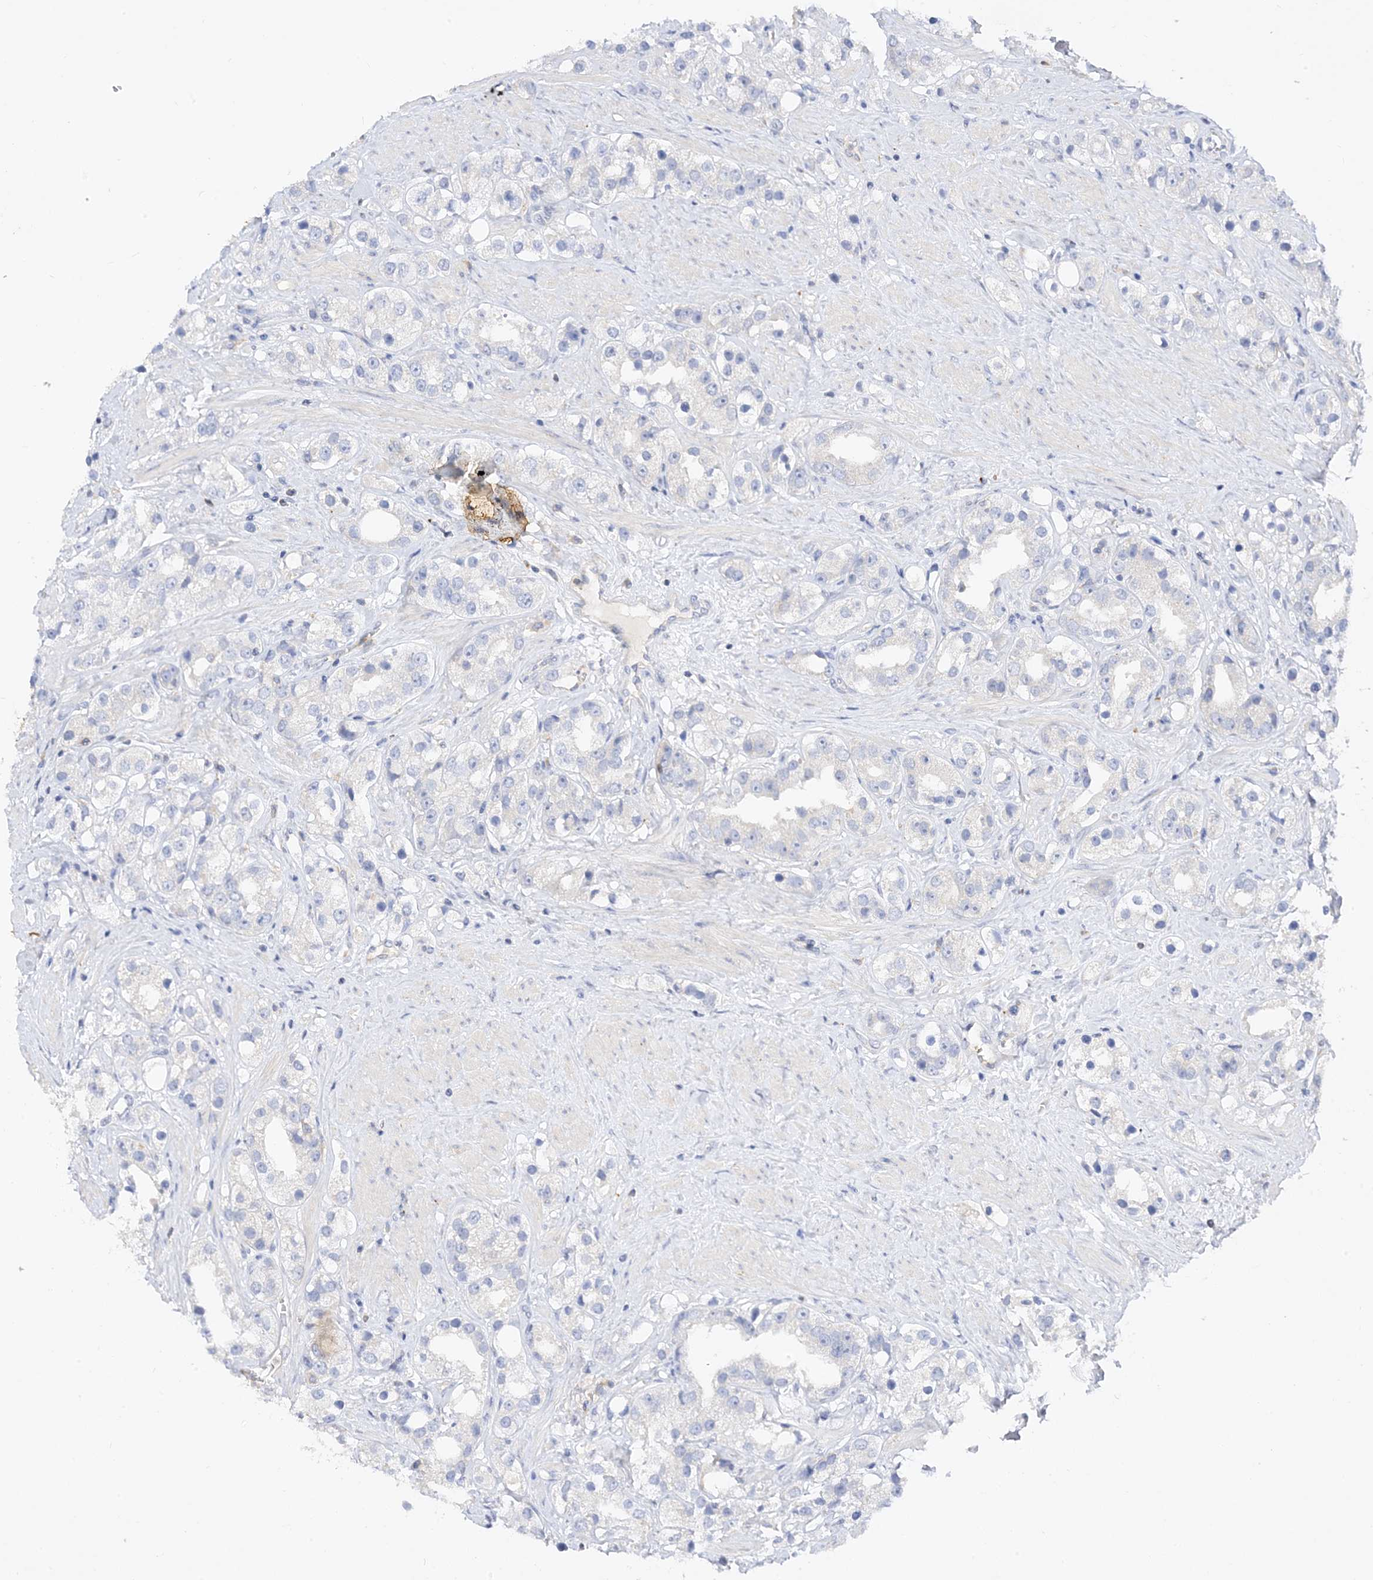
{"staining": {"intensity": "negative", "quantity": "none", "location": "none"}, "tissue": "prostate cancer", "cell_type": "Tumor cells", "image_type": "cancer", "snomed": [{"axis": "morphology", "description": "Adenocarcinoma, NOS"}, {"axis": "topography", "description": "Prostate"}], "caption": "Histopathology image shows no significant protein positivity in tumor cells of prostate cancer (adenocarcinoma).", "gene": "ARV1", "patient": {"sex": "male", "age": 79}}